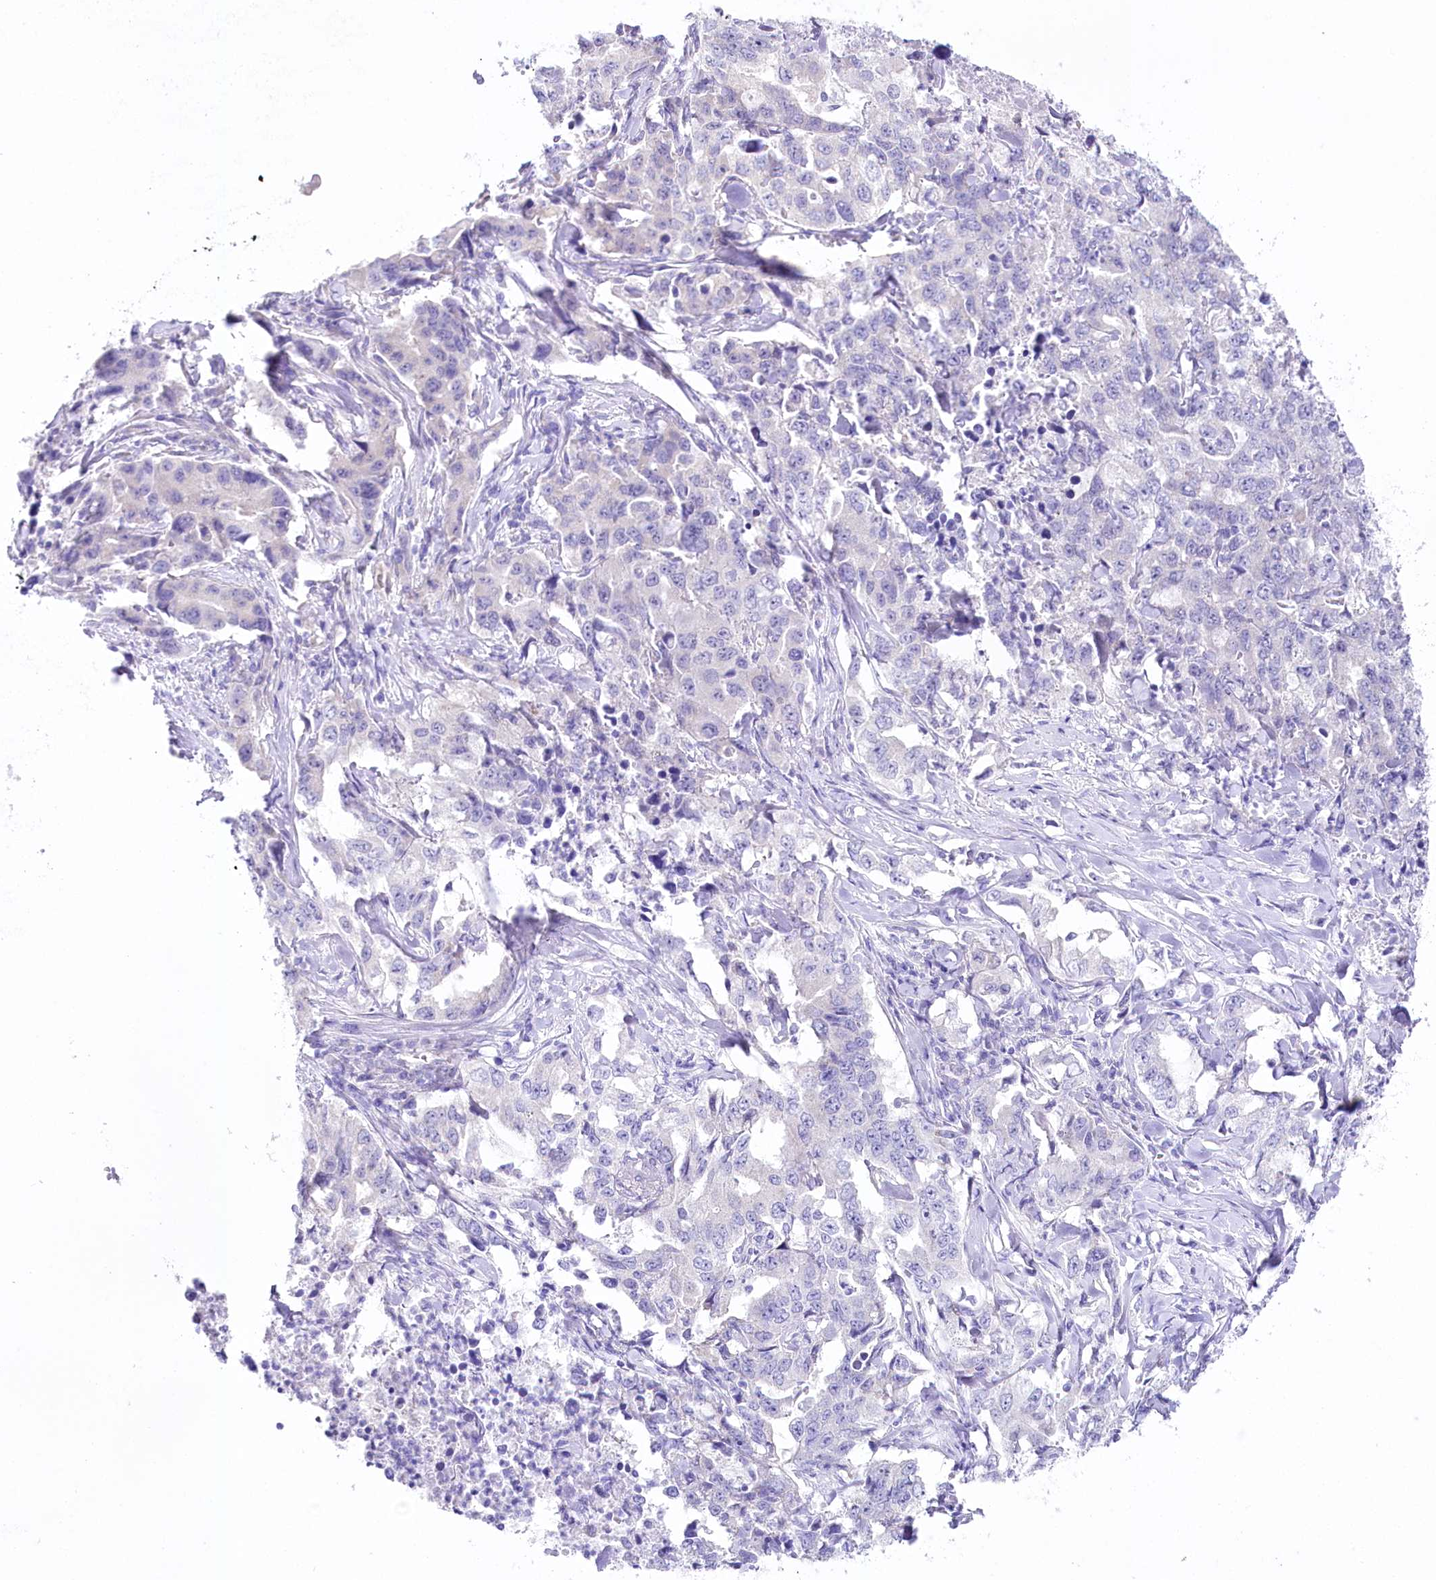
{"staining": {"intensity": "negative", "quantity": "none", "location": "none"}, "tissue": "lung cancer", "cell_type": "Tumor cells", "image_type": "cancer", "snomed": [{"axis": "morphology", "description": "Adenocarcinoma, NOS"}, {"axis": "topography", "description": "Lung"}], "caption": "Tumor cells are negative for brown protein staining in adenocarcinoma (lung).", "gene": "CSN3", "patient": {"sex": "female", "age": 51}}